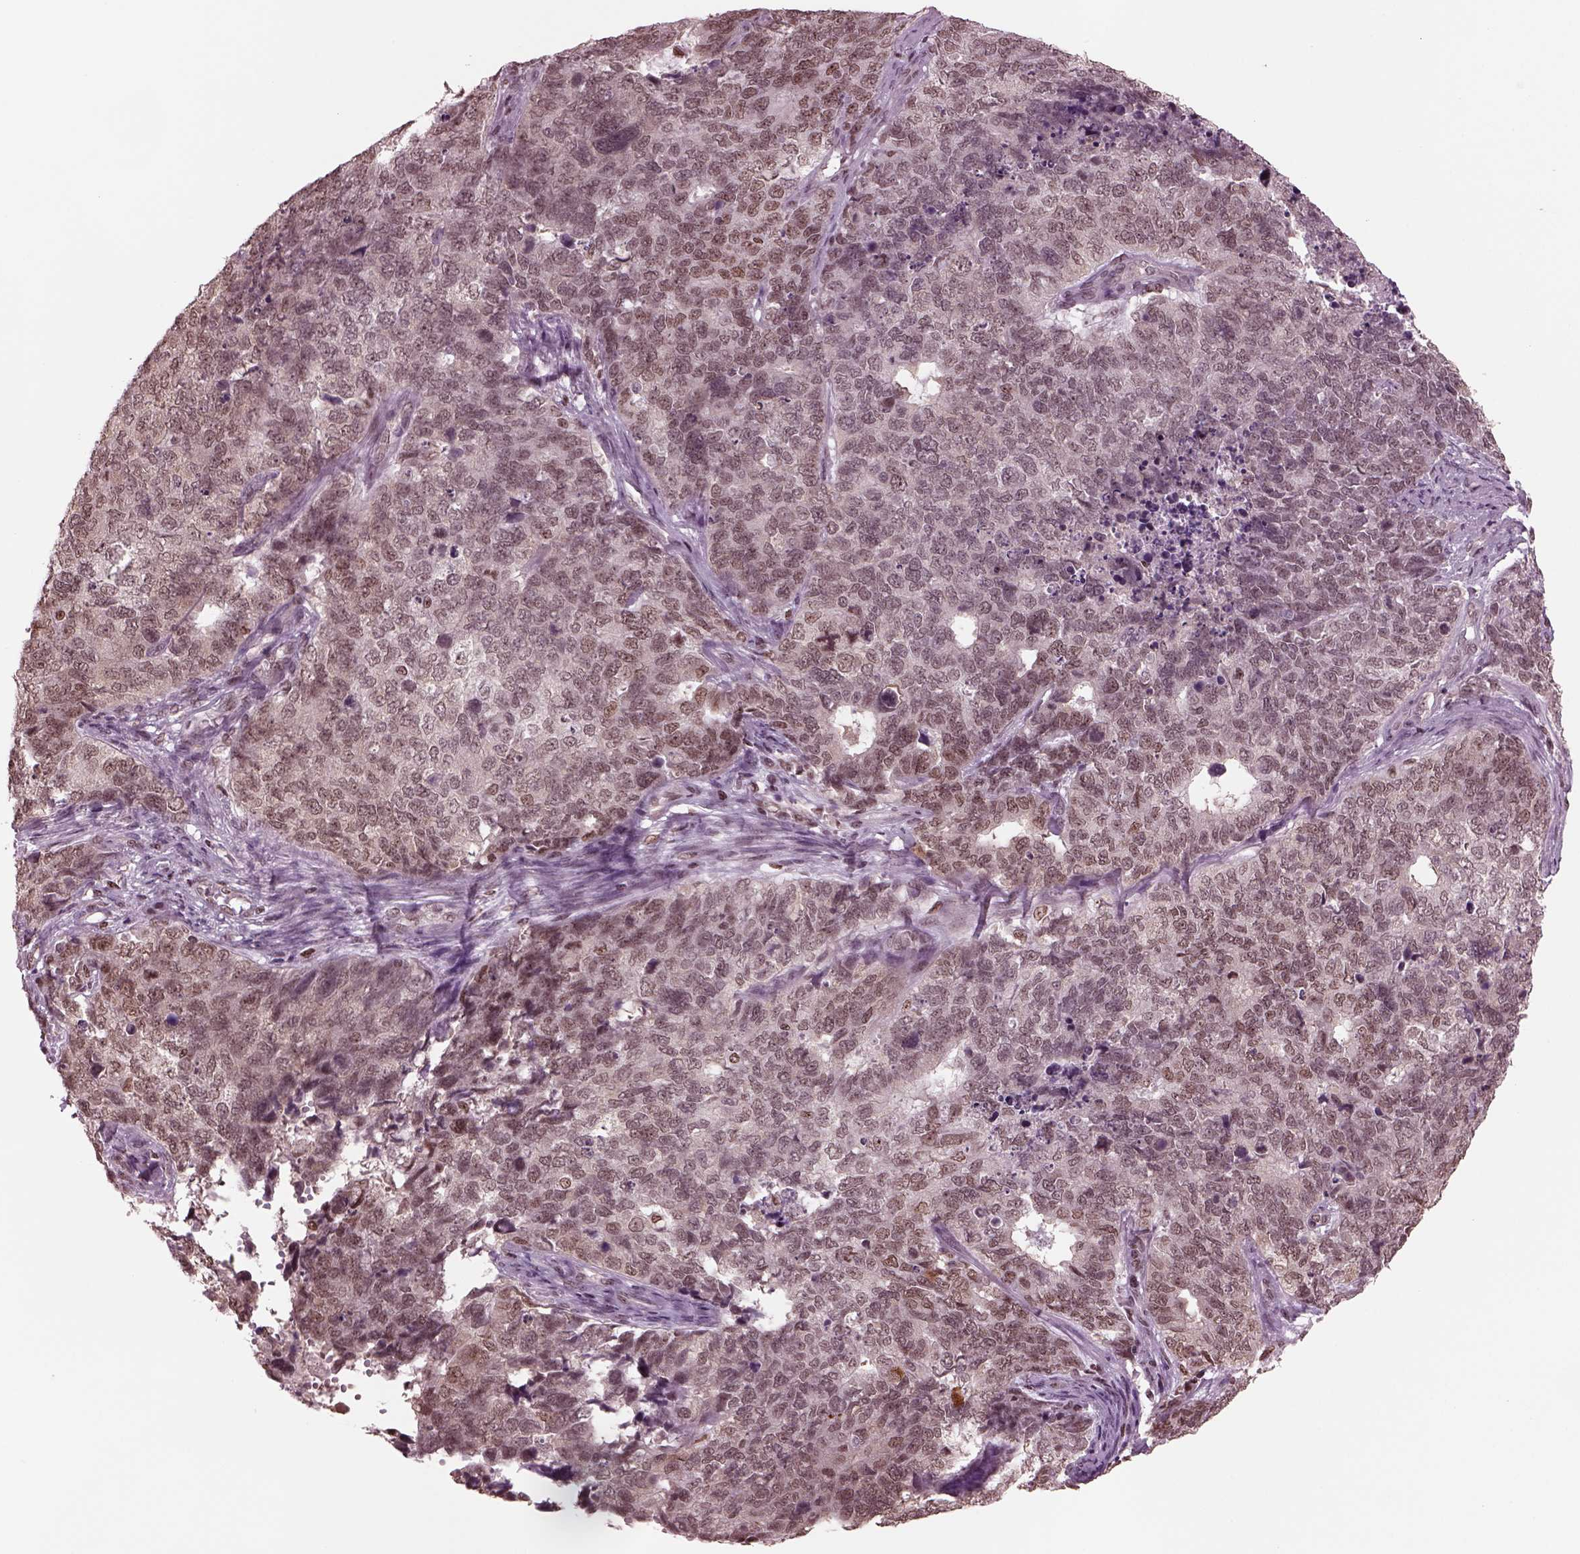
{"staining": {"intensity": "weak", "quantity": "25%-75%", "location": "nuclear"}, "tissue": "cervical cancer", "cell_type": "Tumor cells", "image_type": "cancer", "snomed": [{"axis": "morphology", "description": "Squamous cell carcinoma, NOS"}, {"axis": "topography", "description": "Cervix"}], "caption": "Cervical squamous cell carcinoma stained with DAB immunohistochemistry demonstrates low levels of weak nuclear positivity in approximately 25%-75% of tumor cells.", "gene": "RUVBL2", "patient": {"sex": "female", "age": 63}}